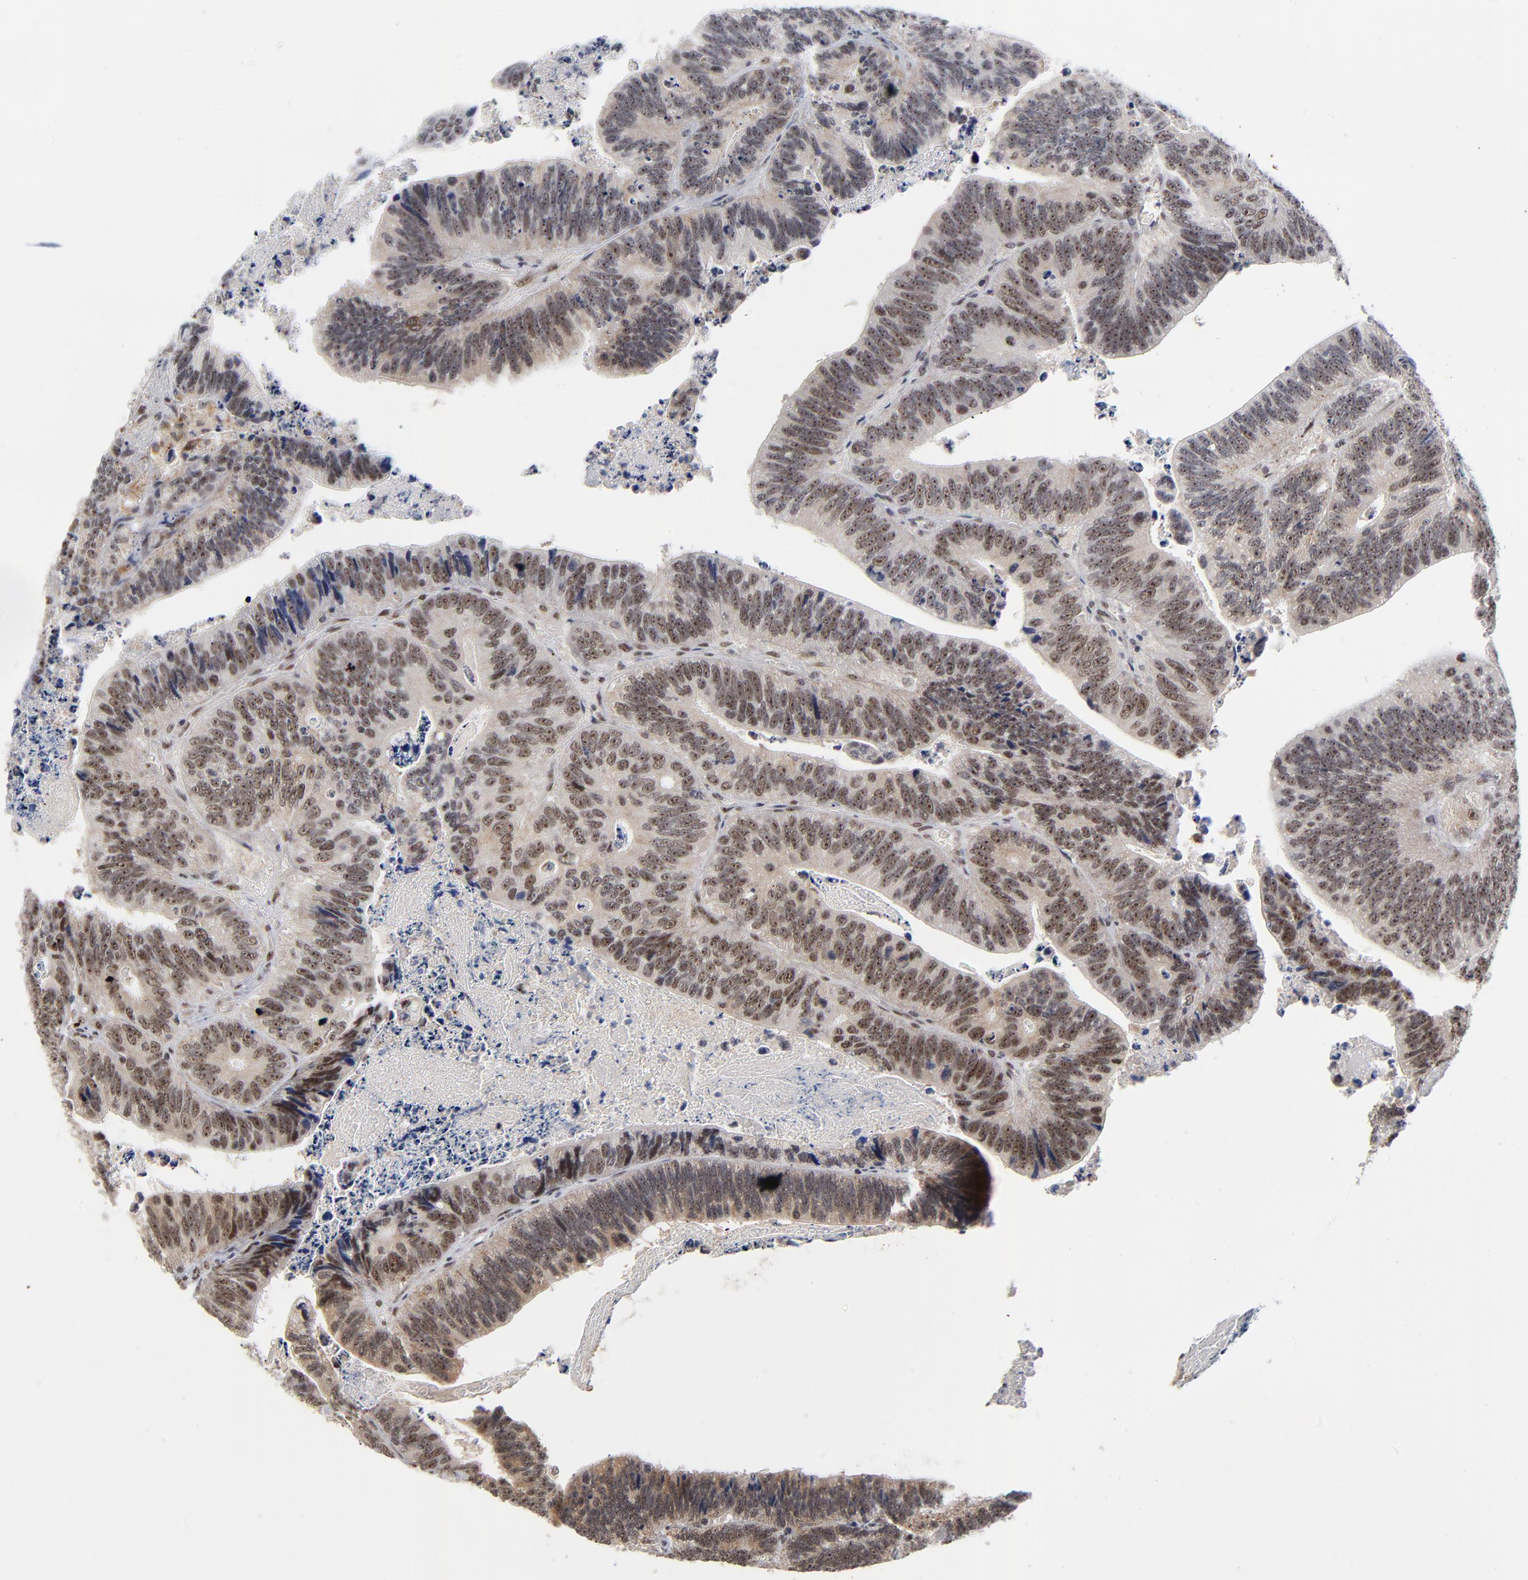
{"staining": {"intensity": "weak", "quantity": "25%-75%", "location": "cytoplasmic/membranous,nuclear"}, "tissue": "colorectal cancer", "cell_type": "Tumor cells", "image_type": "cancer", "snomed": [{"axis": "morphology", "description": "Adenocarcinoma, NOS"}, {"axis": "topography", "description": "Colon"}], "caption": "Protein staining of colorectal adenocarcinoma tissue exhibits weak cytoplasmic/membranous and nuclear expression in about 25%-75% of tumor cells.", "gene": "ZNF419", "patient": {"sex": "male", "age": 72}}